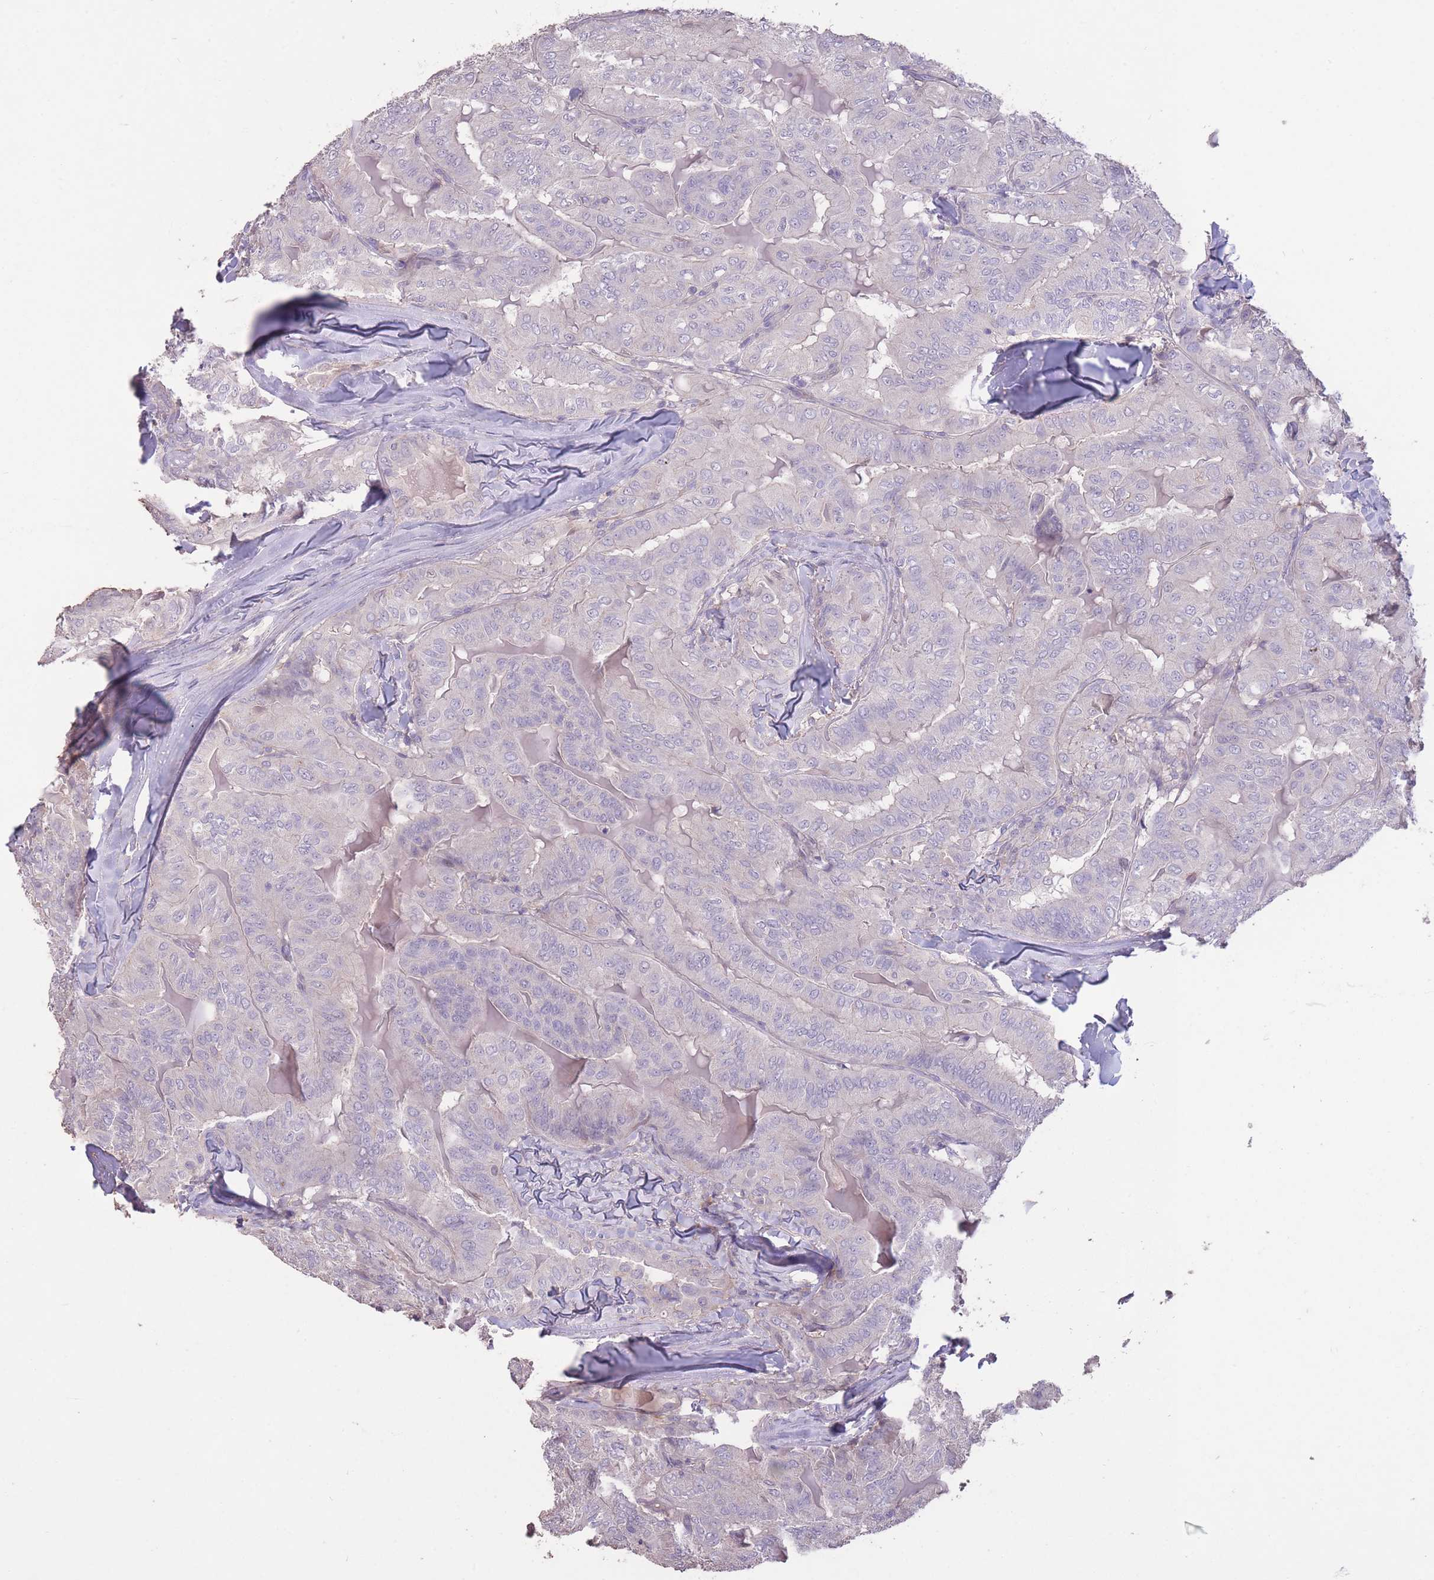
{"staining": {"intensity": "negative", "quantity": "none", "location": "none"}, "tissue": "thyroid cancer", "cell_type": "Tumor cells", "image_type": "cancer", "snomed": [{"axis": "morphology", "description": "Papillary adenocarcinoma, NOS"}, {"axis": "topography", "description": "Thyroid gland"}], "caption": "Tumor cells show no significant staining in papillary adenocarcinoma (thyroid). The staining is performed using DAB brown chromogen with nuclei counter-stained in using hematoxylin.", "gene": "RSPH10B", "patient": {"sex": "female", "age": 68}}